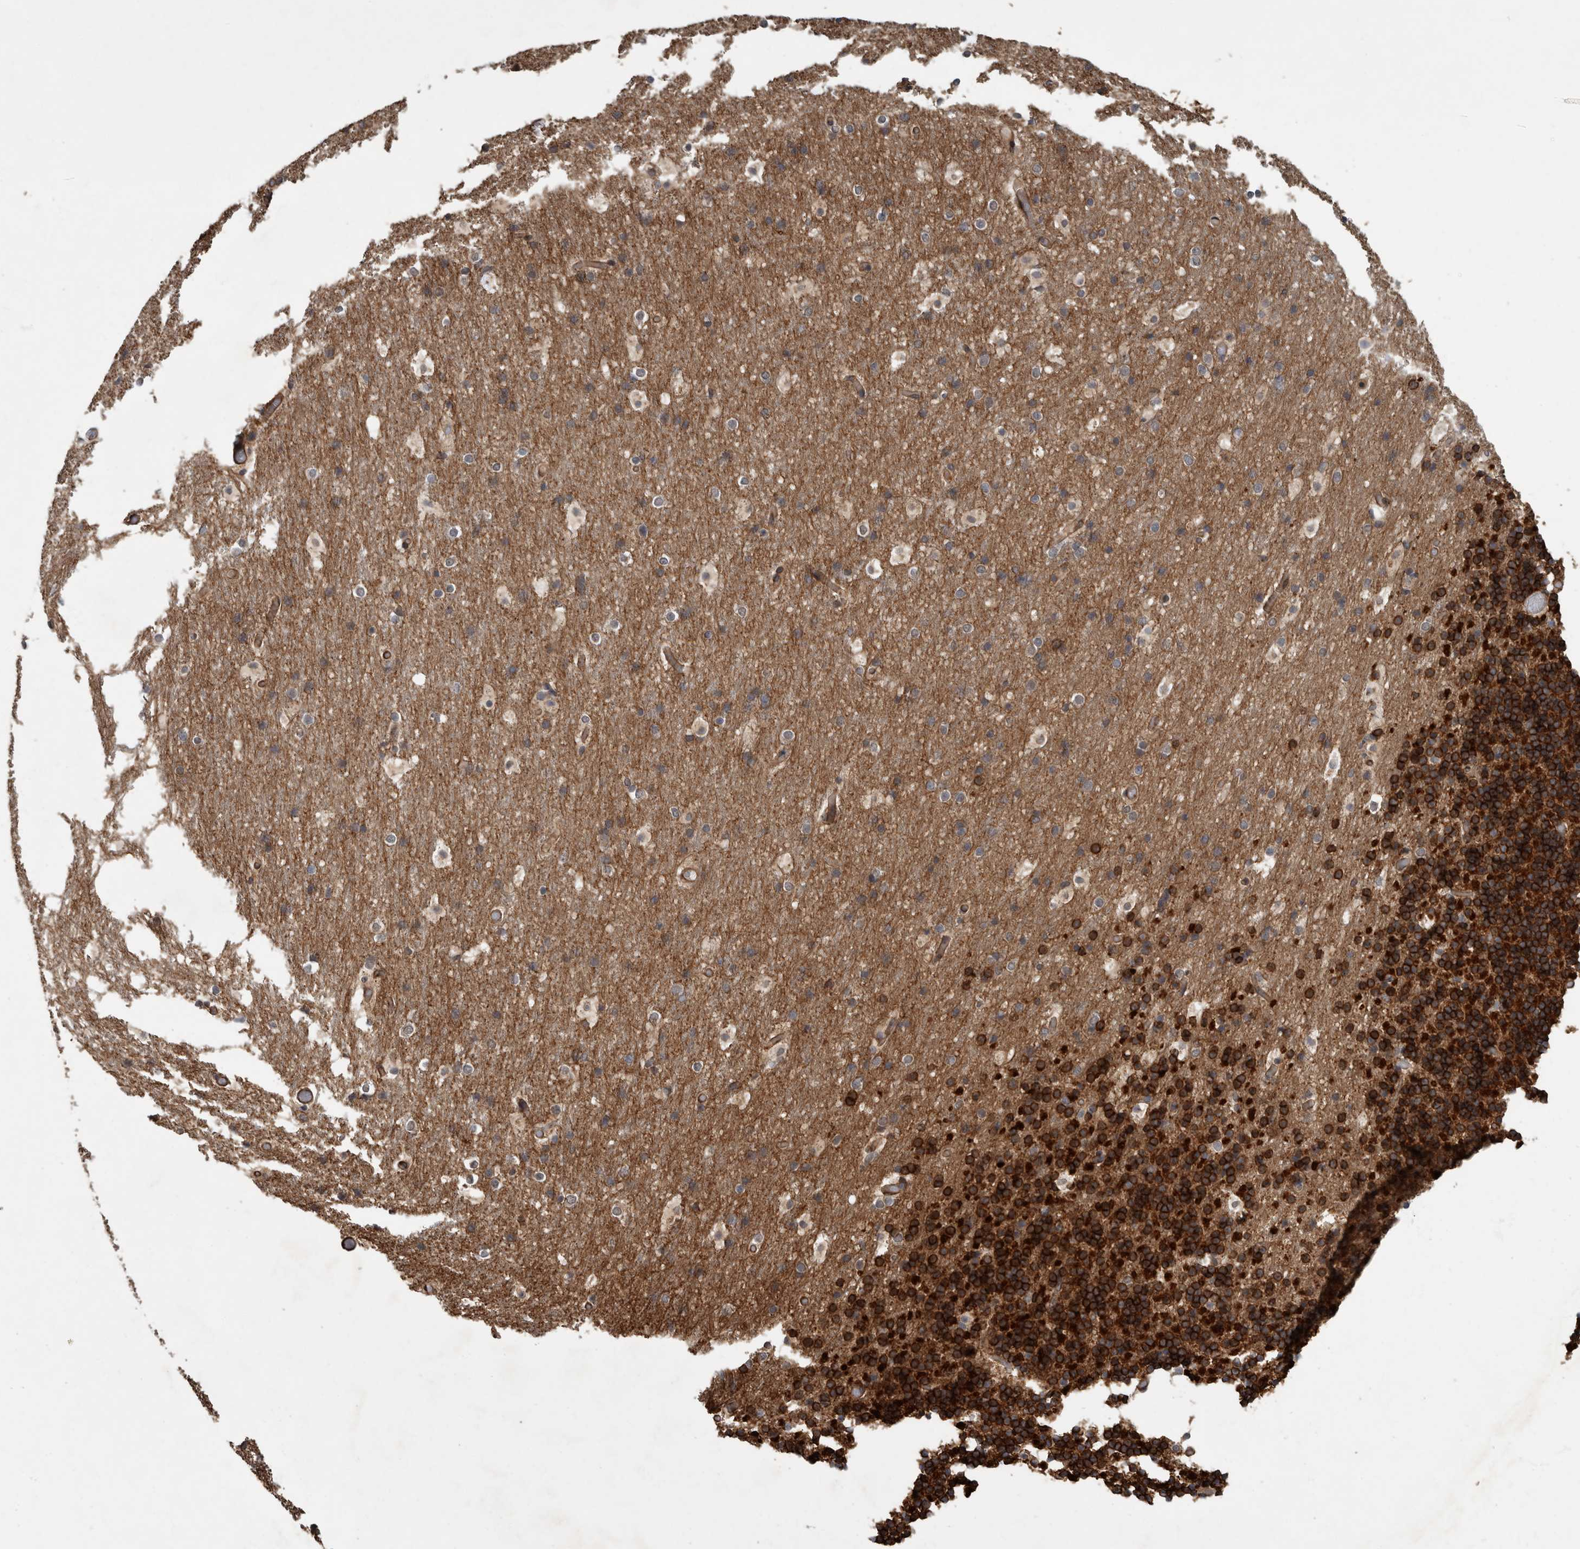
{"staining": {"intensity": "strong", "quantity": ">75%", "location": "cytoplasmic/membranous"}, "tissue": "cerebellum", "cell_type": "Cells in granular layer", "image_type": "normal", "snomed": [{"axis": "morphology", "description": "Normal tissue, NOS"}, {"axis": "topography", "description": "Cerebellum"}], "caption": "Immunohistochemistry photomicrograph of unremarkable human cerebellum stained for a protein (brown), which displays high levels of strong cytoplasmic/membranous expression in approximately >75% of cells in granular layer.", "gene": "VEGFD", "patient": {"sex": "male", "age": 57}}